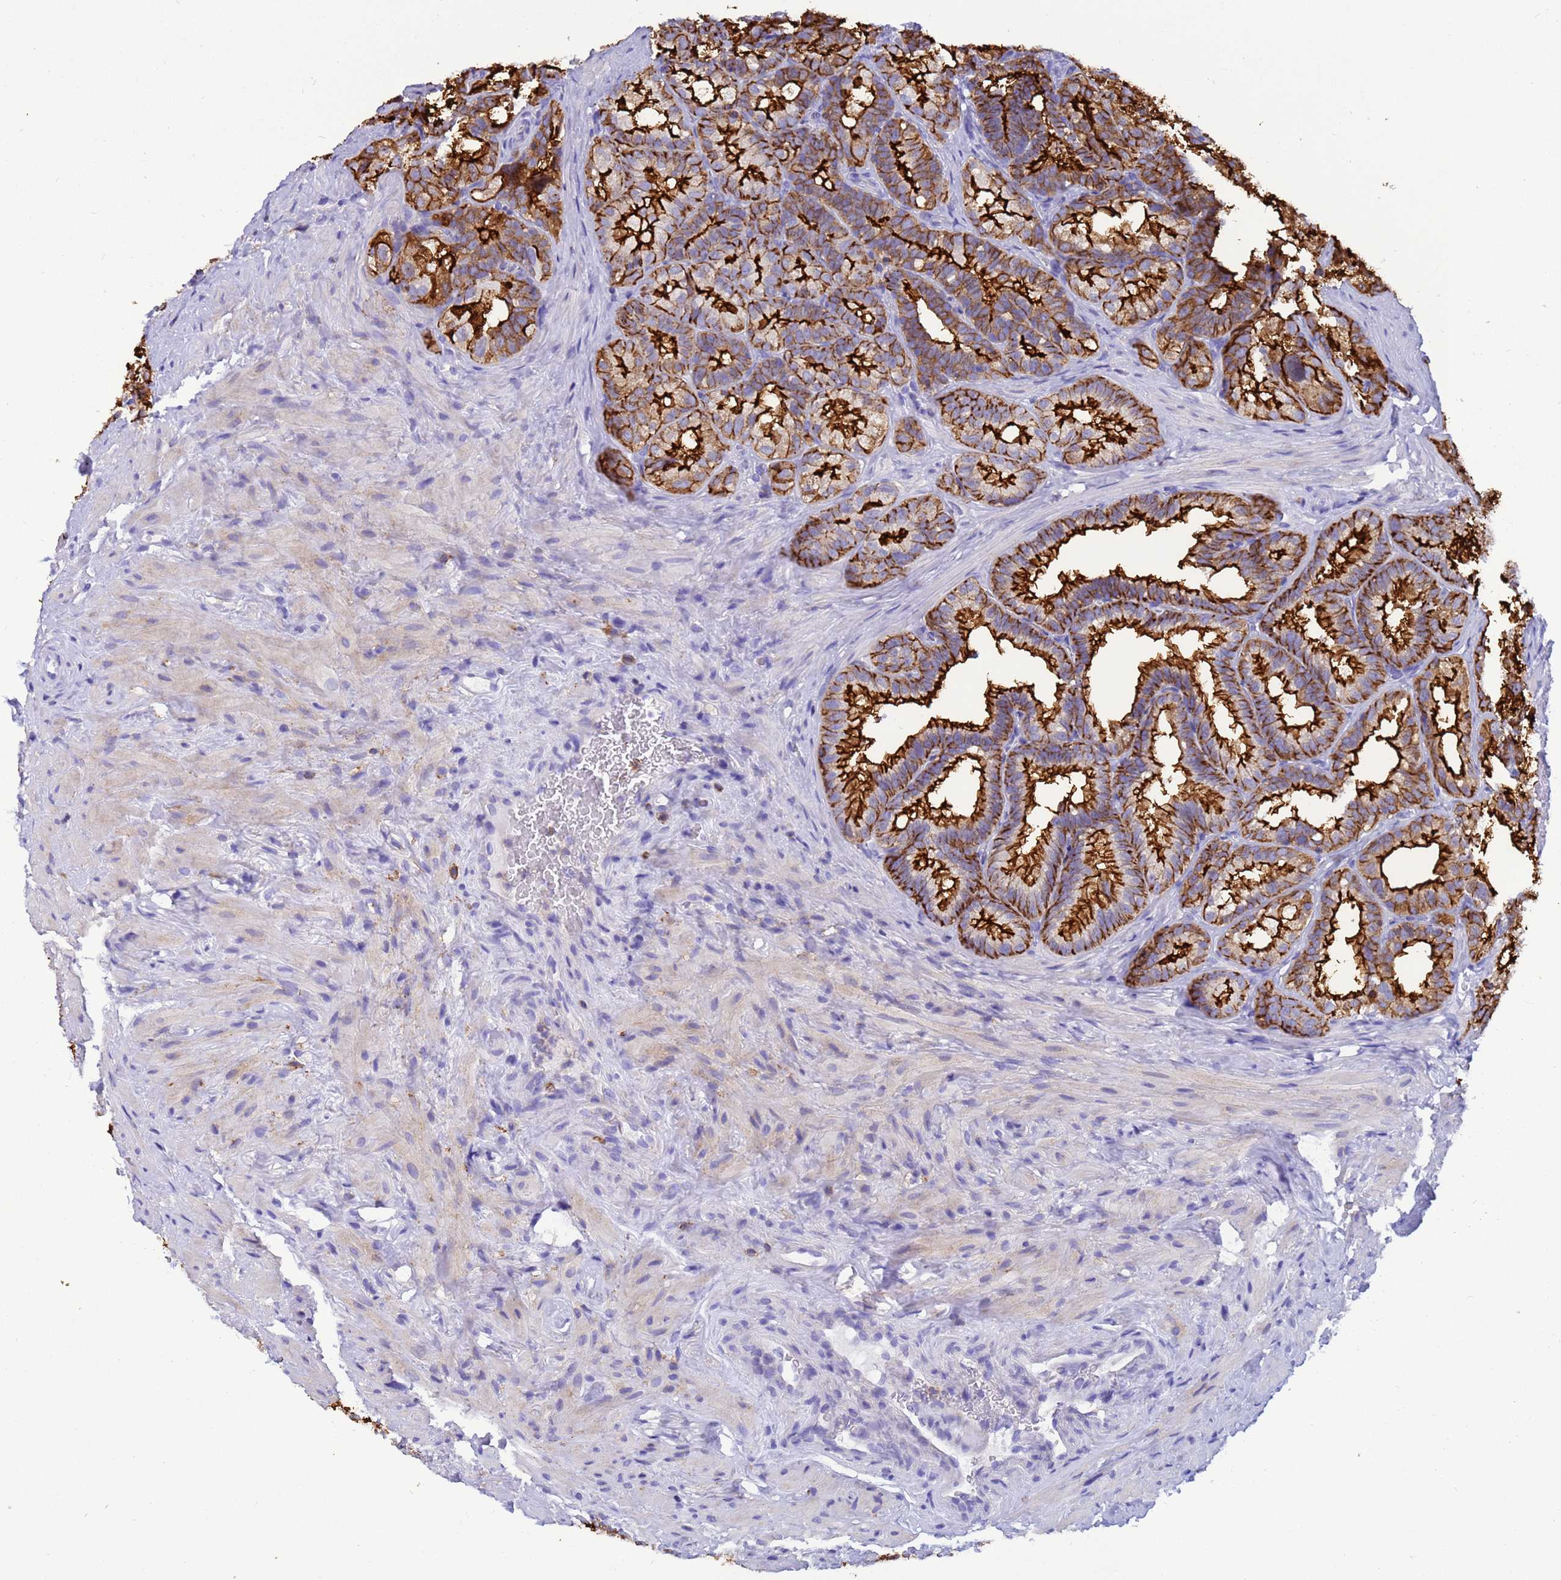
{"staining": {"intensity": "strong", "quantity": "25%-75%", "location": "cytoplasmic/membranous"}, "tissue": "seminal vesicle", "cell_type": "Glandular cells", "image_type": "normal", "snomed": [{"axis": "morphology", "description": "Normal tissue, NOS"}, {"axis": "topography", "description": "Seminal veicle"}], "caption": "A brown stain labels strong cytoplasmic/membranous staining of a protein in glandular cells of unremarkable seminal vesicle.", "gene": "EZR", "patient": {"sex": "male", "age": 60}}